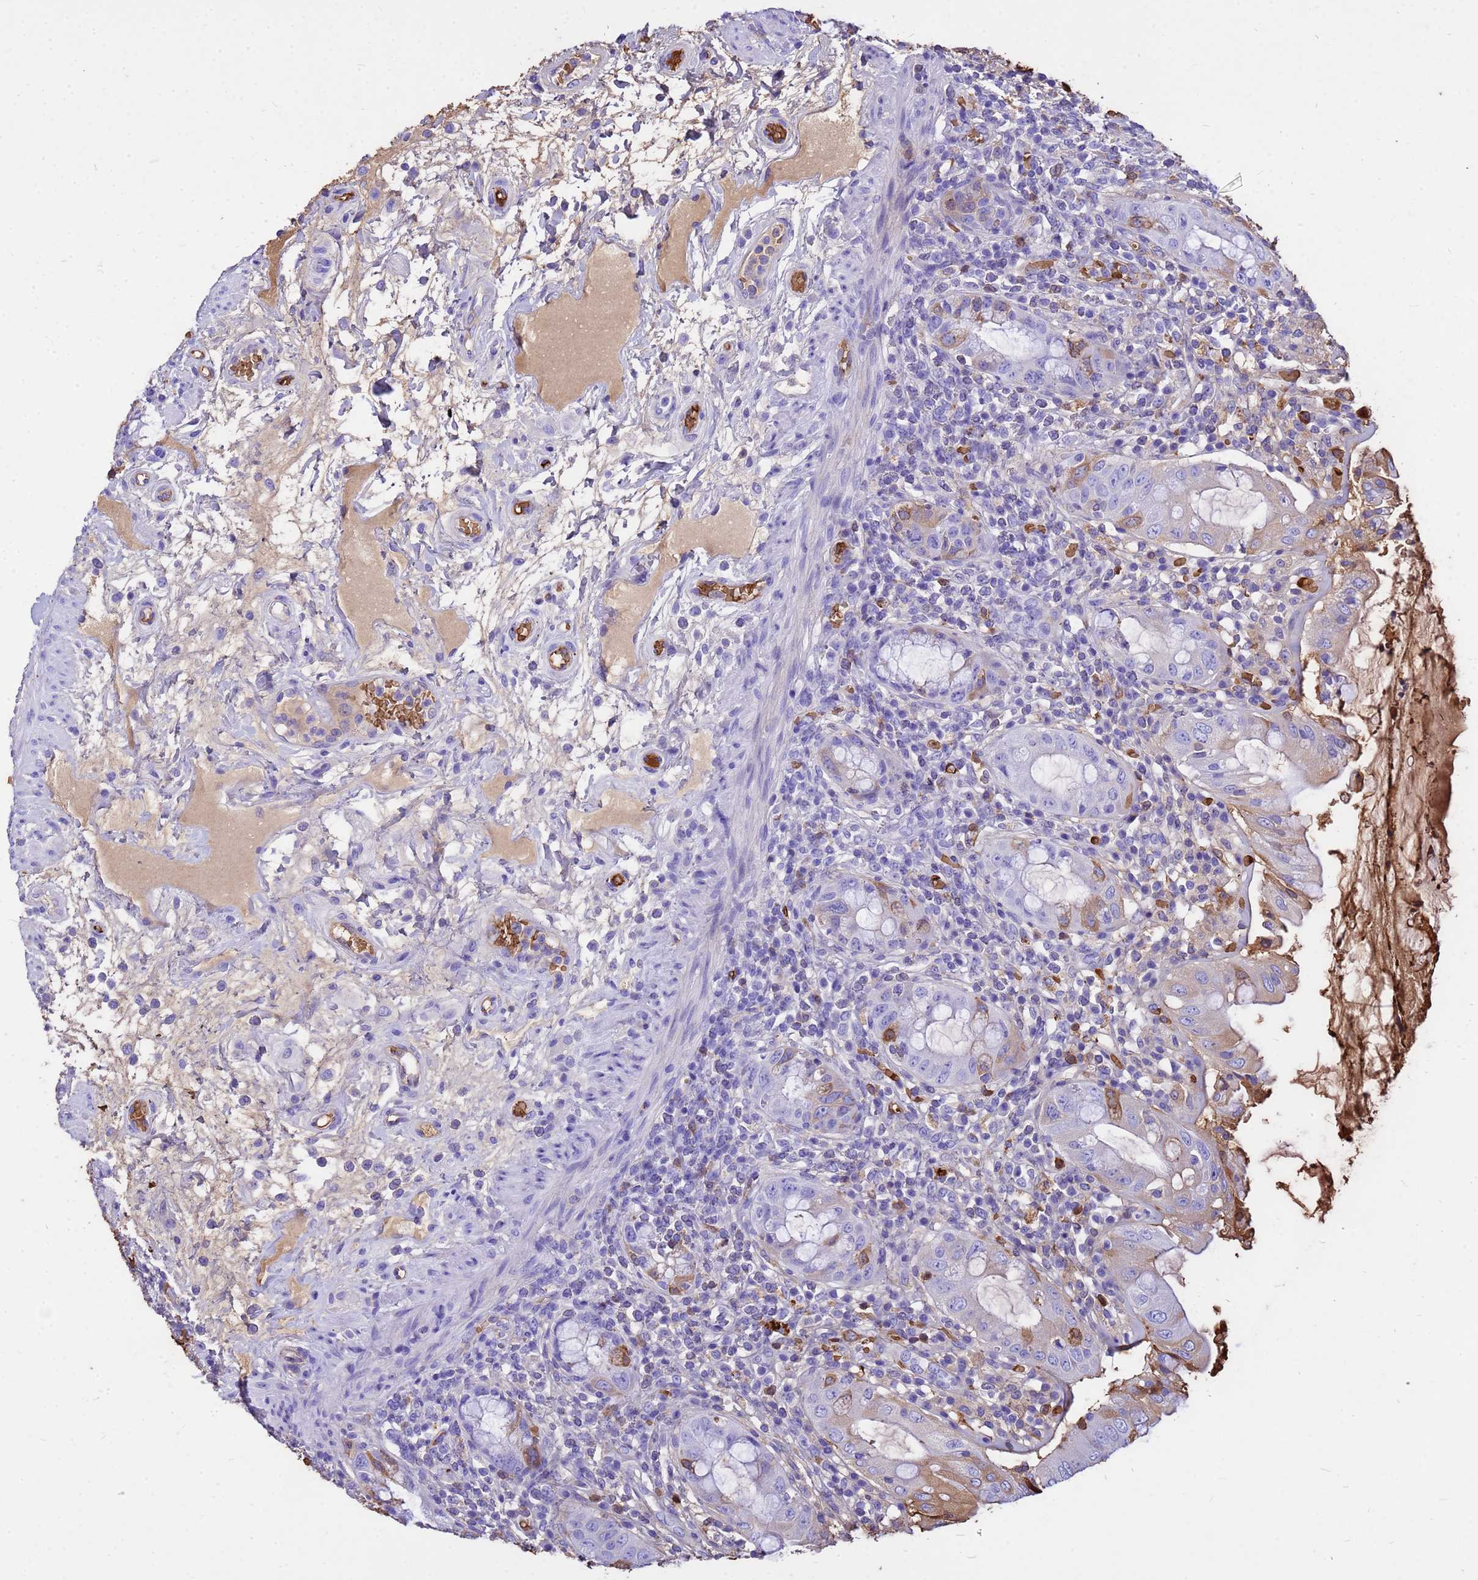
{"staining": {"intensity": "weak", "quantity": "<25%", "location": "cytoplasmic/membranous"}, "tissue": "rectum", "cell_type": "Glandular cells", "image_type": "normal", "snomed": [{"axis": "morphology", "description": "Normal tissue, NOS"}, {"axis": "topography", "description": "Rectum"}], "caption": "Glandular cells are negative for brown protein staining in unremarkable rectum. The staining is performed using DAB (3,3'-diaminobenzidine) brown chromogen with nuclei counter-stained in using hematoxylin.", "gene": "HBA1", "patient": {"sex": "female", "age": 57}}